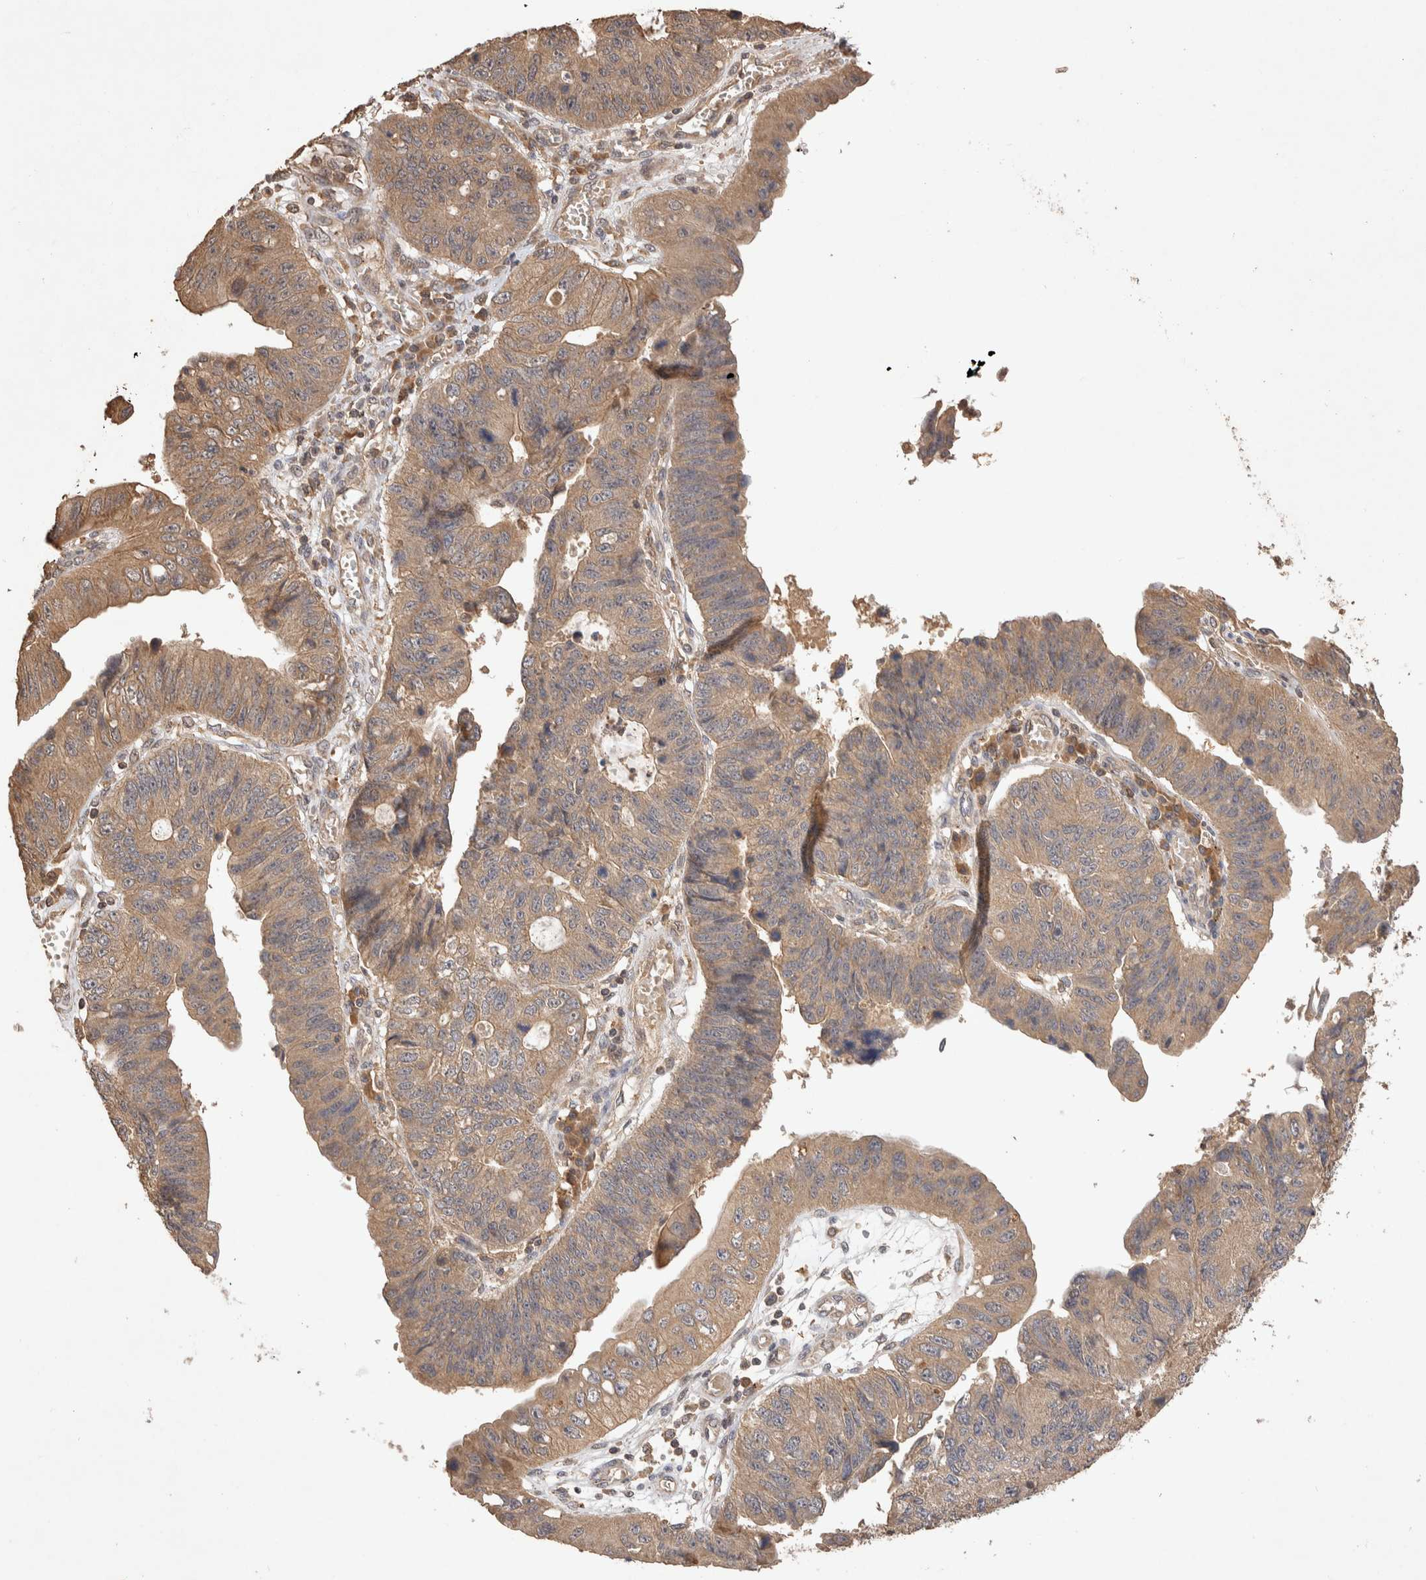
{"staining": {"intensity": "weak", "quantity": ">75%", "location": "cytoplasmic/membranous"}, "tissue": "stomach cancer", "cell_type": "Tumor cells", "image_type": "cancer", "snomed": [{"axis": "morphology", "description": "Adenocarcinoma, NOS"}, {"axis": "topography", "description": "Stomach"}], "caption": "Immunohistochemical staining of human stomach cancer displays low levels of weak cytoplasmic/membranous expression in approximately >75% of tumor cells.", "gene": "NSMAF", "patient": {"sex": "male", "age": 59}}